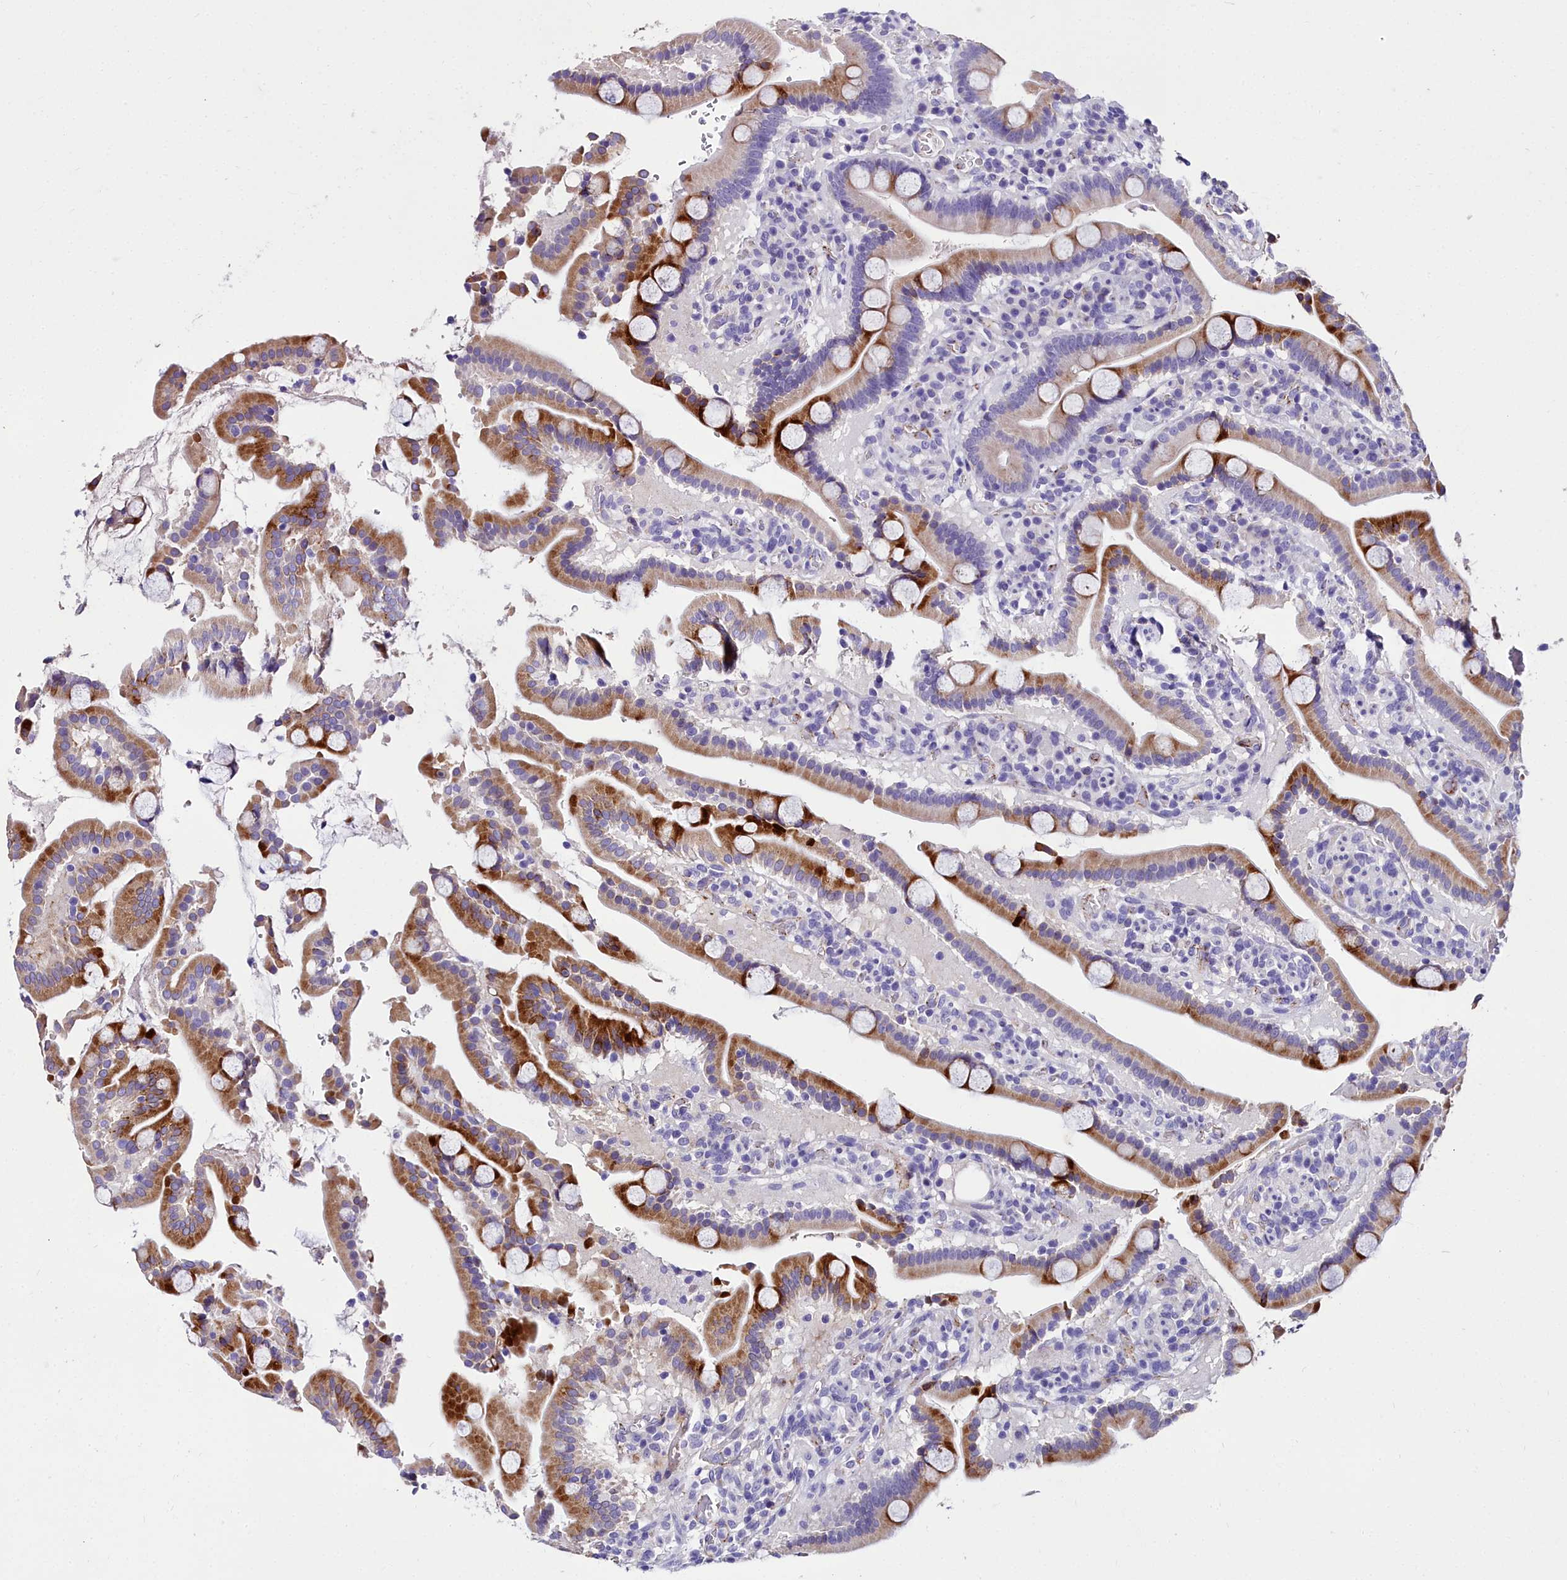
{"staining": {"intensity": "strong", "quantity": "<25%", "location": "cytoplasmic/membranous"}, "tissue": "duodenum", "cell_type": "Glandular cells", "image_type": "normal", "snomed": [{"axis": "morphology", "description": "Normal tissue, NOS"}, {"axis": "topography", "description": "Duodenum"}], "caption": "Protein expression analysis of normal duodenum demonstrates strong cytoplasmic/membranous staining in approximately <25% of glandular cells.", "gene": "MS4A18", "patient": {"sex": "male", "age": 55}}